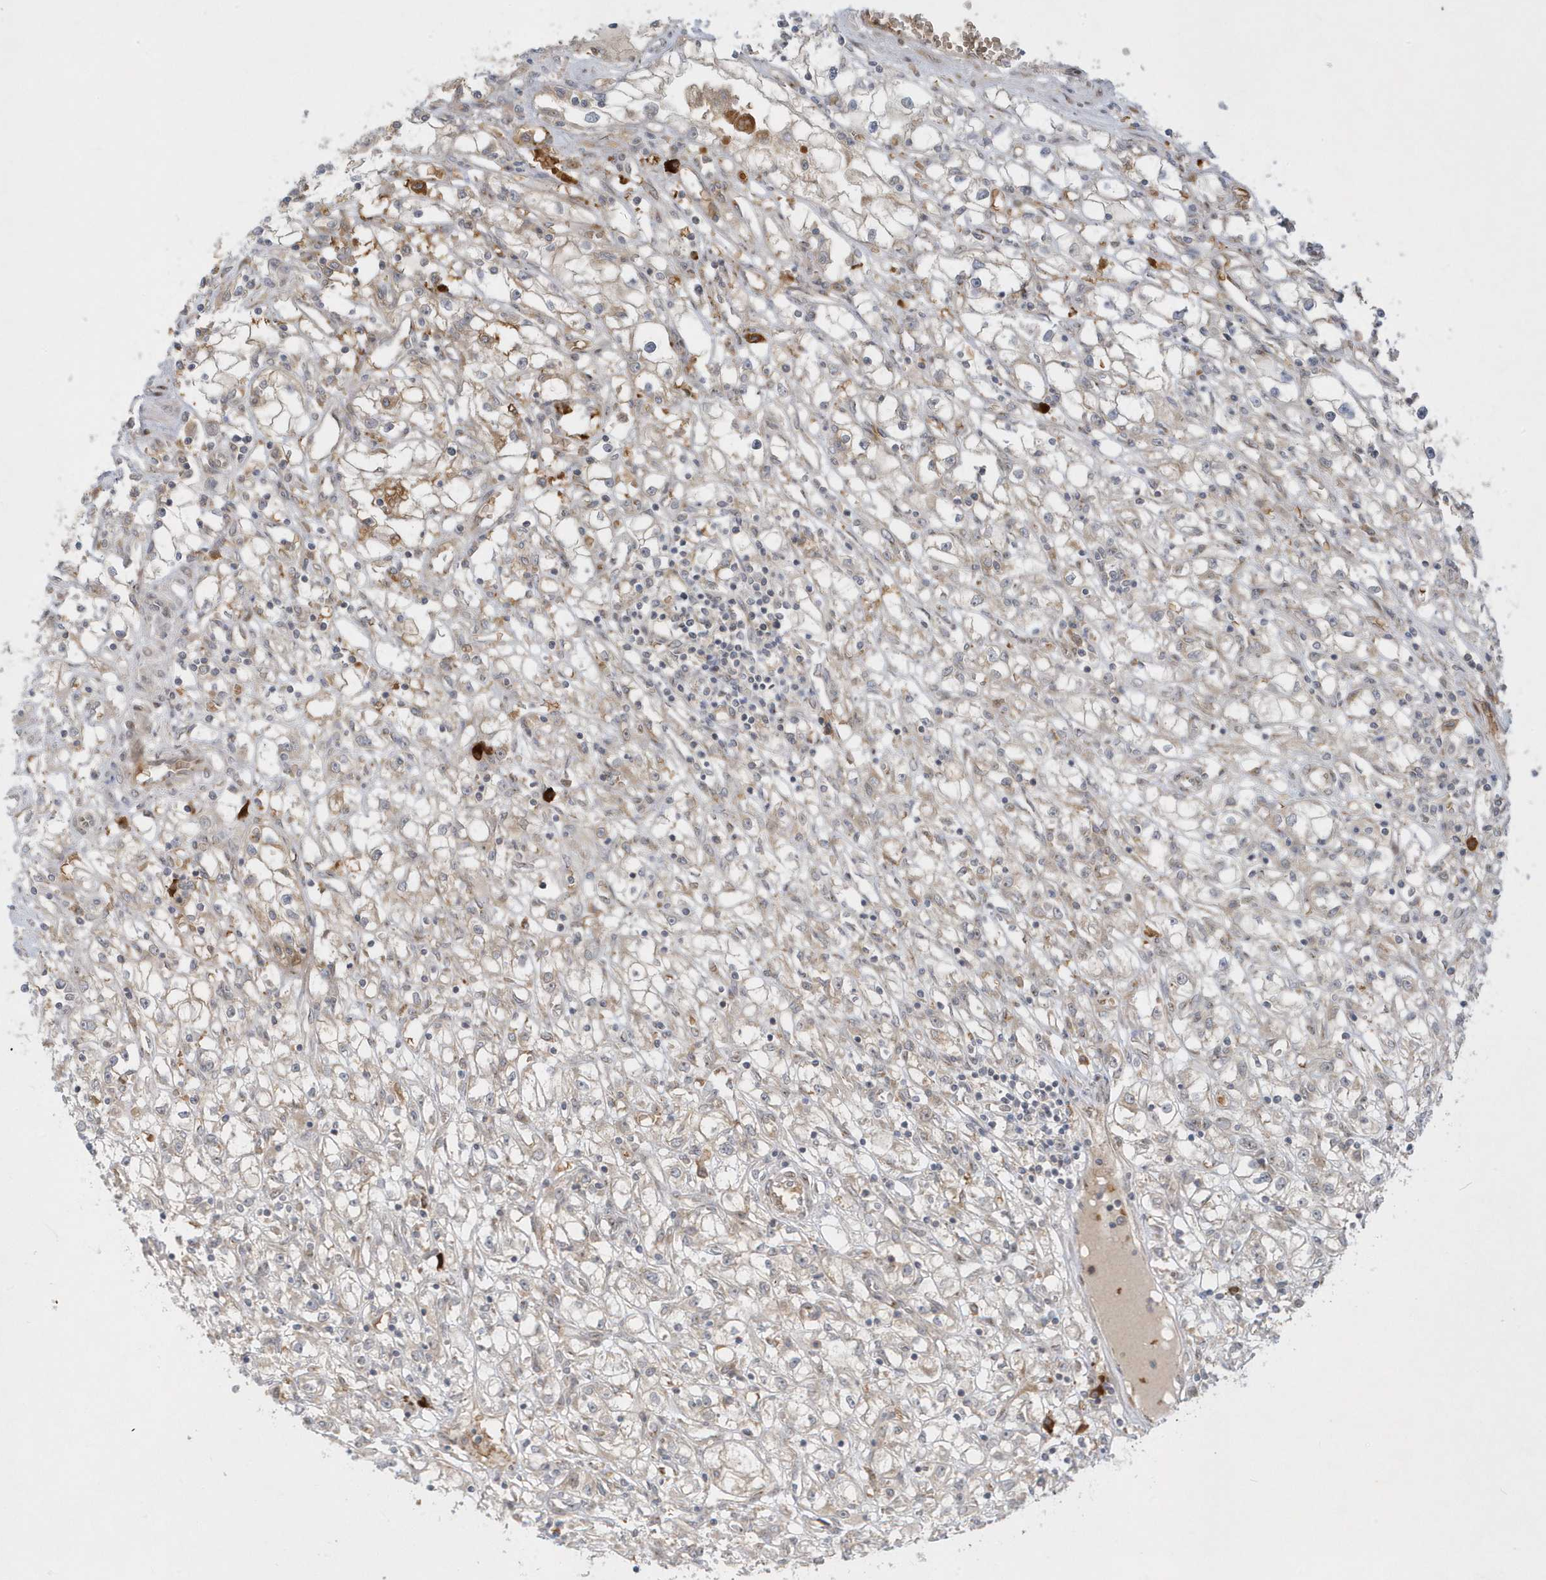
{"staining": {"intensity": "weak", "quantity": "25%-75%", "location": "cytoplasmic/membranous"}, "tissue": "renal cancer", "cell_type": "Tumor cells", "image_type": "cancer", "snomed": [{"axis": "morphology", "description": "Adenocarcinoma, NOS"}, {"axis": "topography", "description": "Kidney"}], "caption": "Immunohistochemistry (IHC) photomicrograph of human adenocarcinoma (renal) stained for a protein (brown), which exhibits low levels of weak cytoplasmic/membranous expression in approximately 25%-75% of tumor cells.", "gene": "RPP40", "patient": {"sex": "male", "age": 56}}